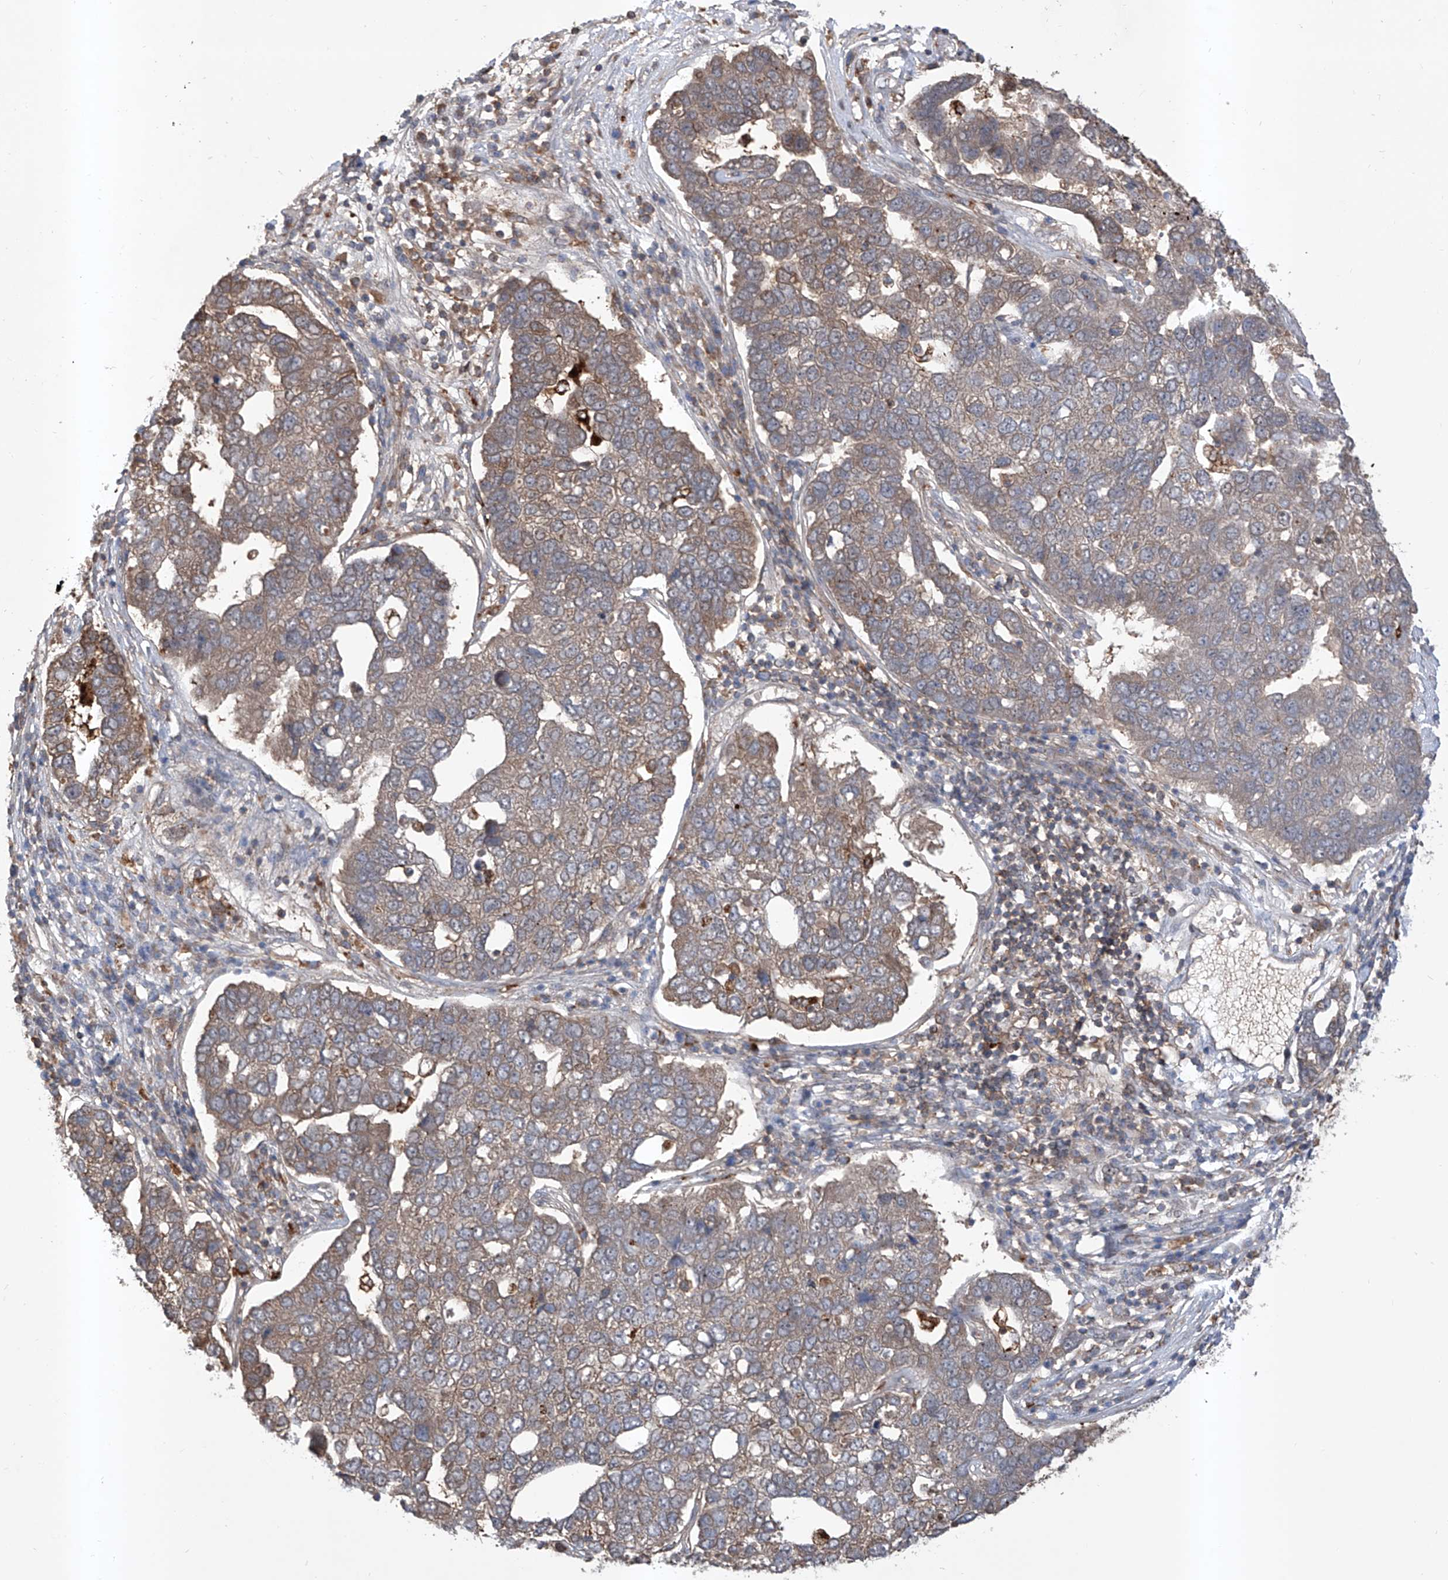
{"staining": {"intensity": "weak", "quantity": "<25%", "location": "cytoplasmic/membranous"}, "tissue": "pancreatic cancer", "cell_type": "Tumor cells", "image_type": "cancer", "snomed": [{"axis": "morphology", "description": "Adenocarcinoma, NOS"}, {"axis": "topography", "description": "Pancreas"}], "caption": "Human pancreatic adenocarcinoma stained for a protein using immunohistochemistry (IHC) demonstrates no positivity in tumor cells.", "gene": "HOXC8", "patient": {"sex": "female", "age": 61}}